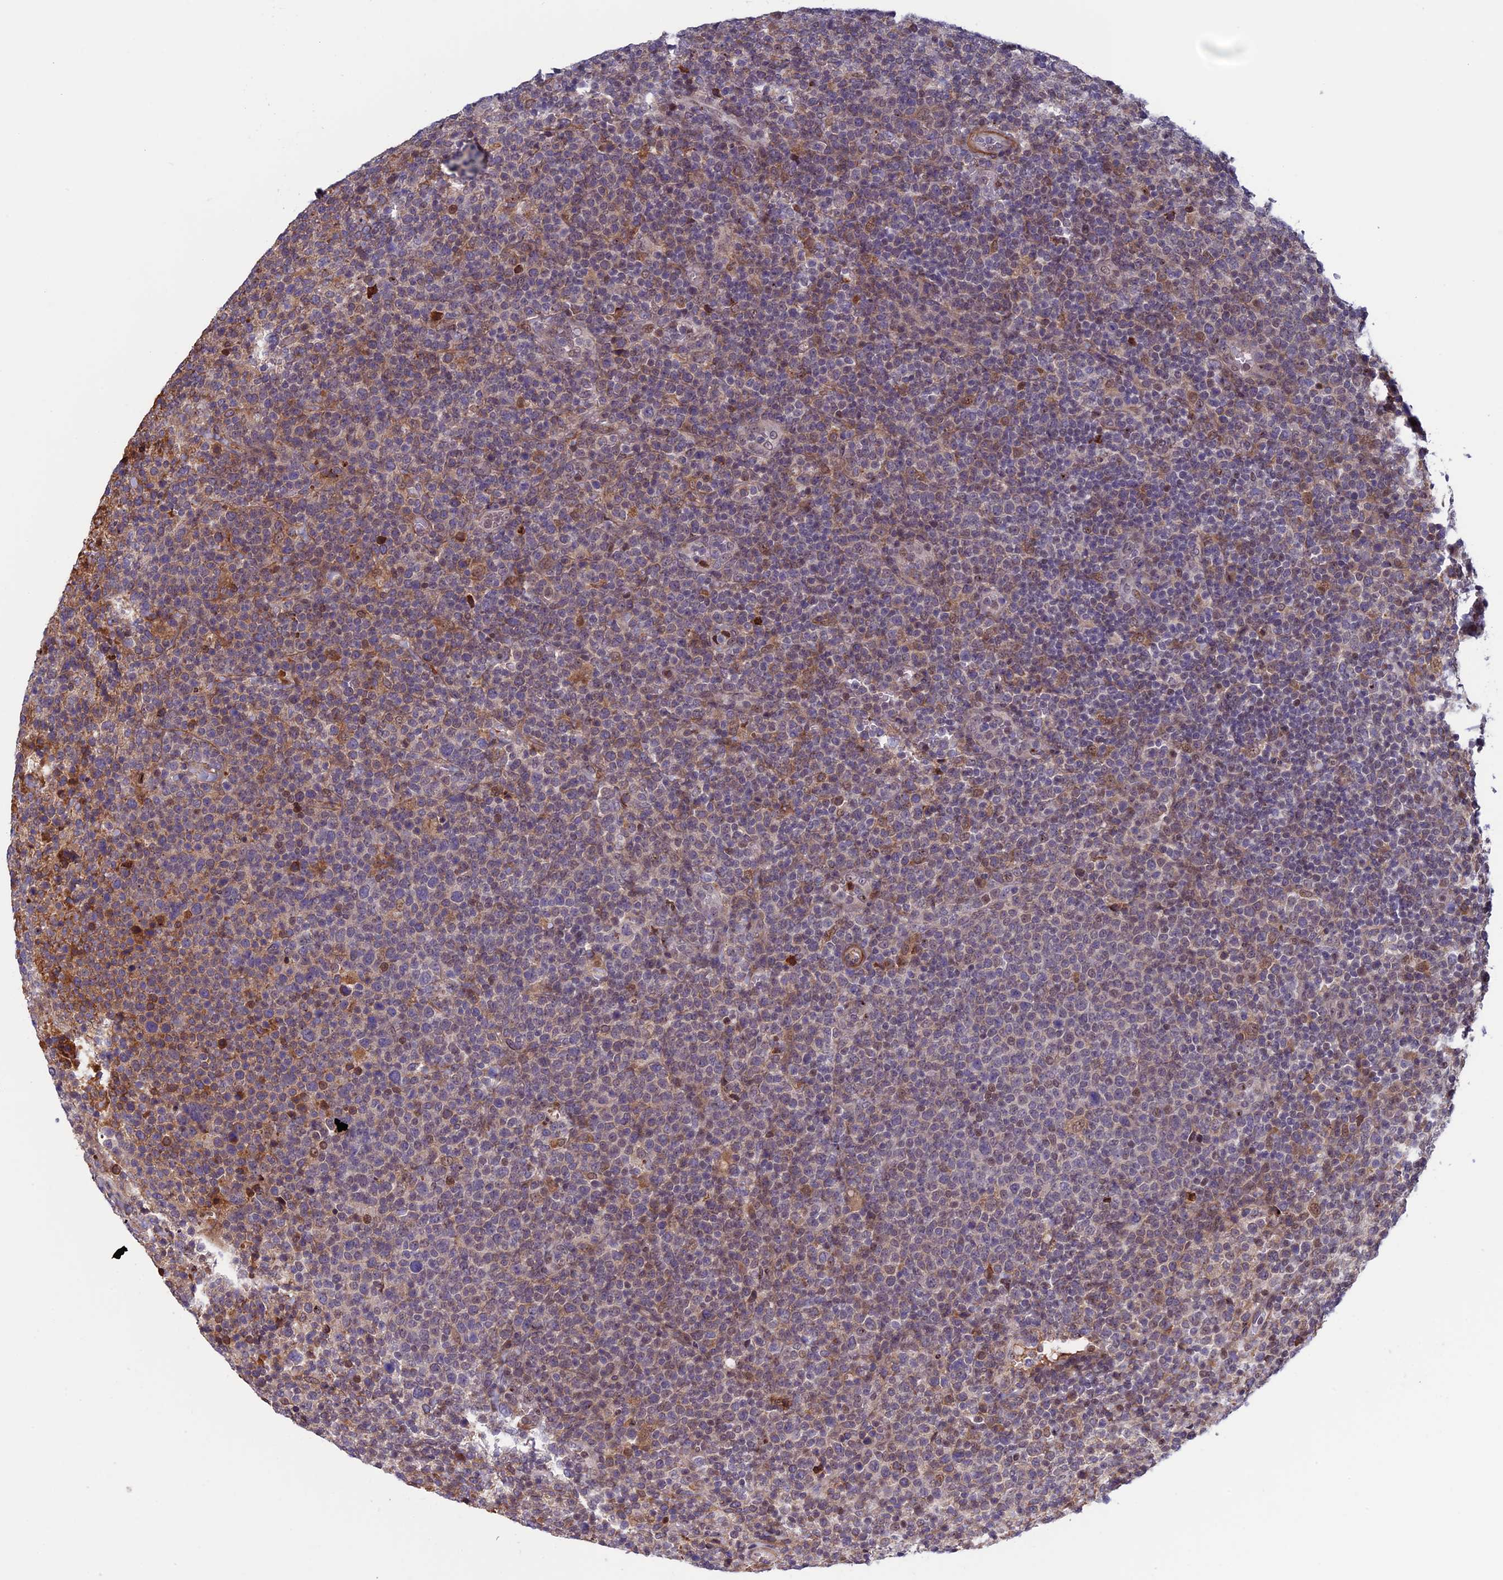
{"staining": {"intensity": "weak", "quantity": "25%-75%", "location": "cytoplasmic/membranous"}, "tissue": "lymphoma", "cell_type": "Tumor cells", "image_type": "cancer", "snomed": [{"axis": "morphology", "description": "Malignant lymphoma, non-Hodgkin's type, High grade"}, {"axis": "topography", "description": "Lymph node"}], "caption": "Protein staining reveals weak cytoplasmic/membranous positivity in about 25%-75% of tumor cells in lymphoma.", "gene": "FADS1", "patient": {"sex": "male", "age": 61}}